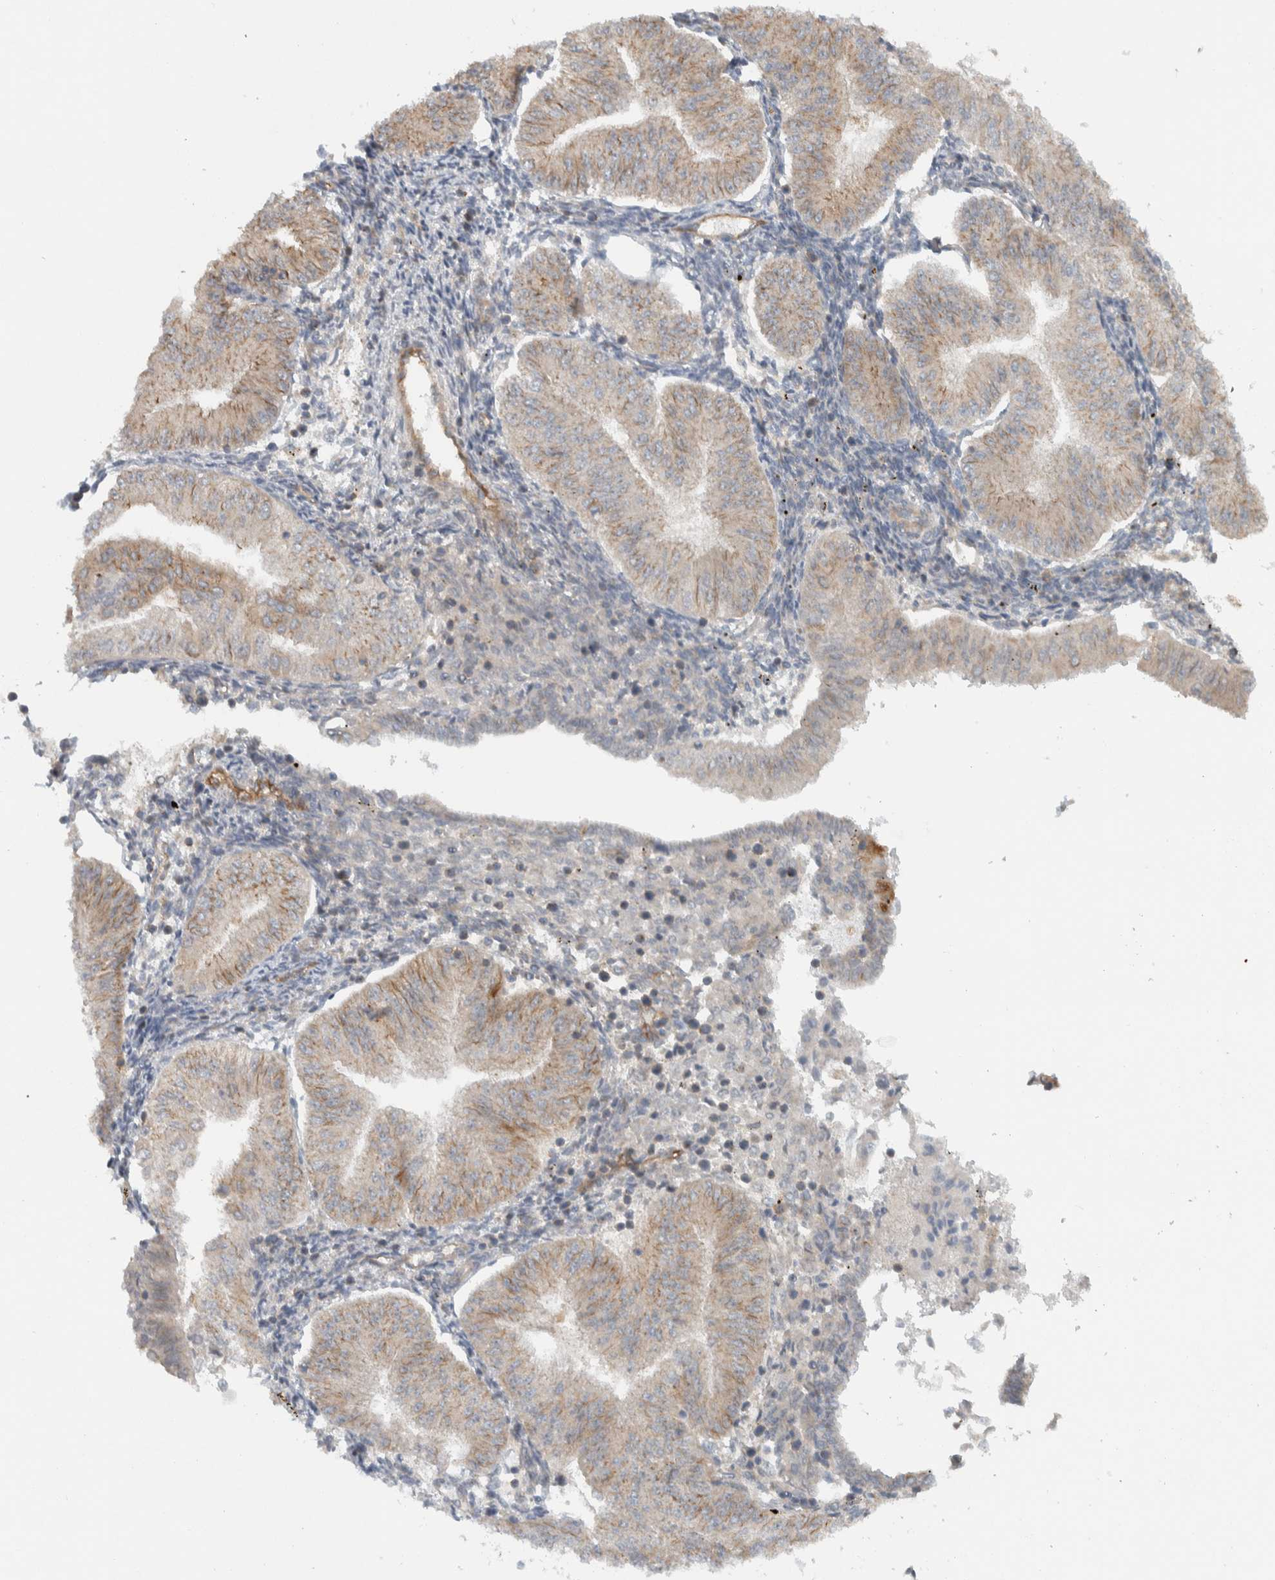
{"staining": {"intensity": "weak", "quantity": "25%-75%", "location": "cytoplasmic/membranous"}, "tissue": "endometrial cancer", "cell_type": "Tumor cells", "image_type": "cancer", "snomed": [{"axis": "morphology", "description": "Normal tissue, NOS"}, {"axis": "morphology", "description": "Adenocarcinoma, NOS"}, {"axis": "topography", "description": "Endometrium"}], "caption": "A brown stain shows weak cytoplasmic/membranous expression of a protein in human endometrial adenocarcinoma tumor cells.", "gene": "KLHL6", "patient": {"sex": "female", "age": 53}}